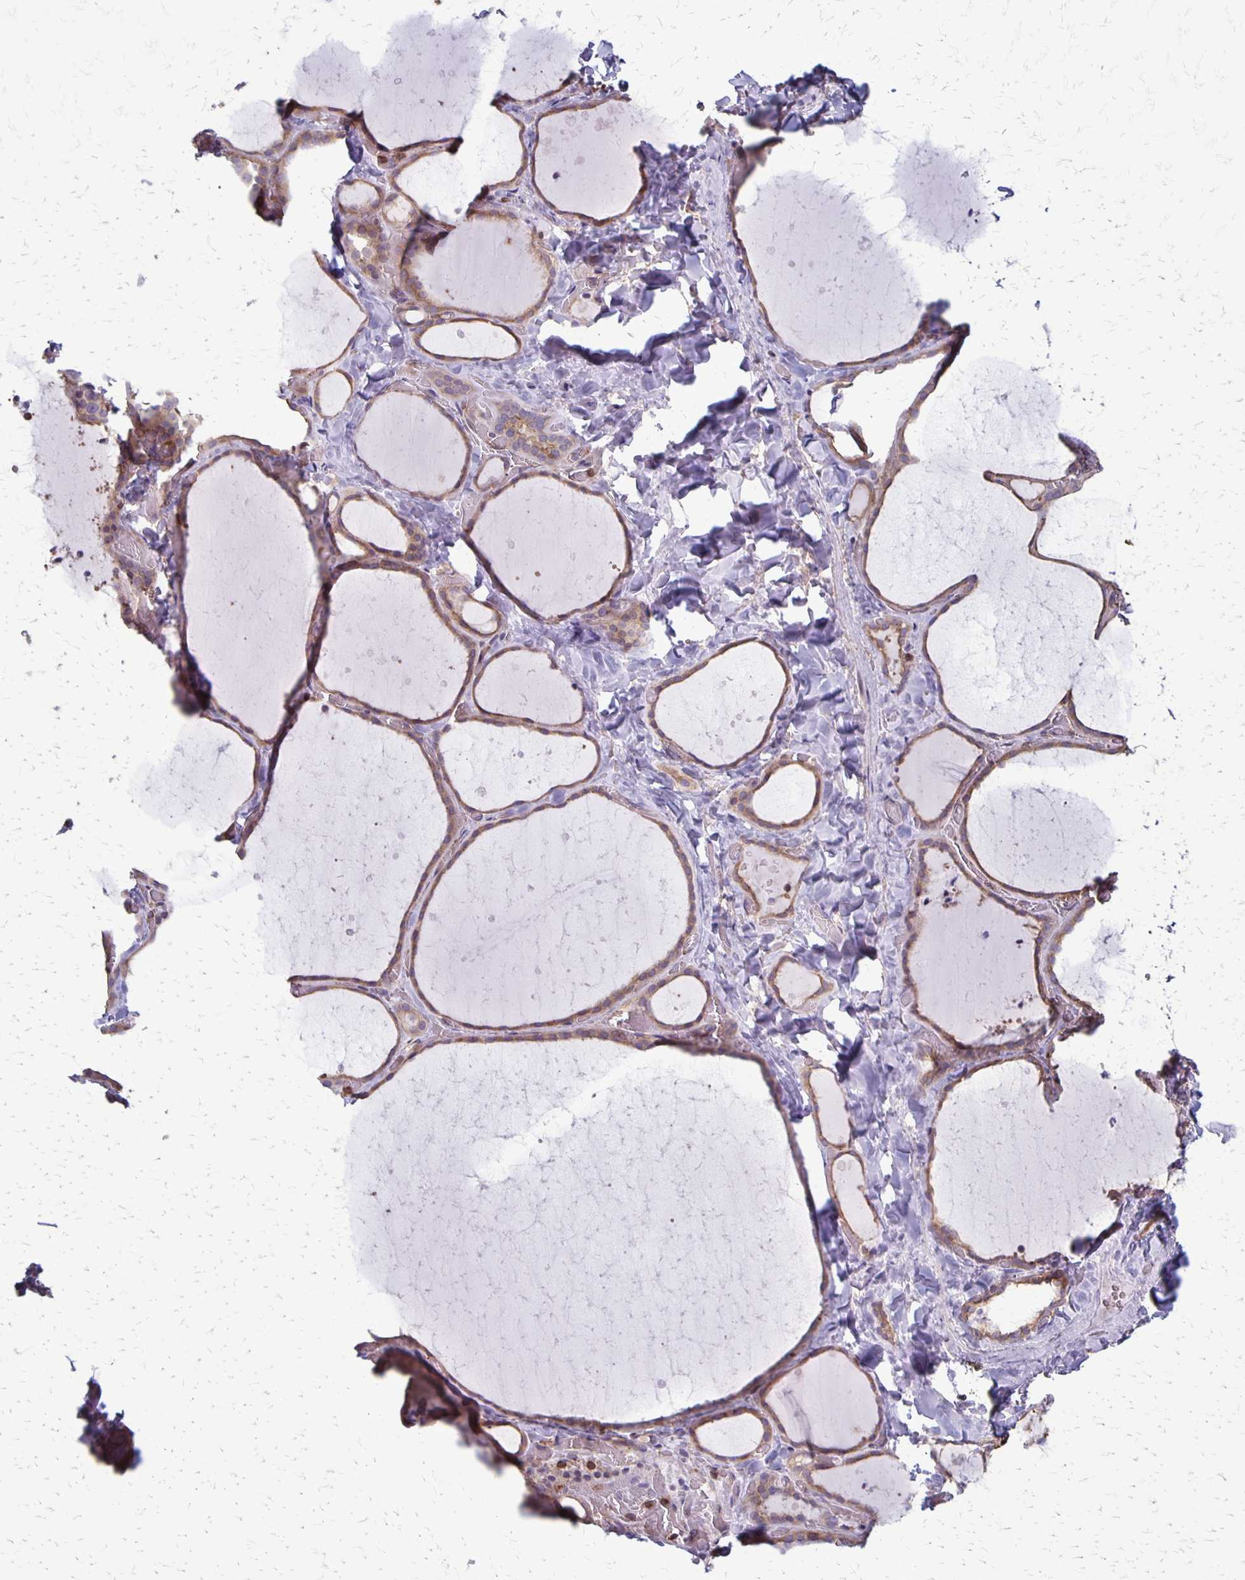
{"staining": {"intensity": "weak", "quantity": ">75%", "location": "cytoplasmic/membranous"}, "tissue": "thyroid gland", "cell_type": "Glandular cells", "image_type": "normal", "snomed": [{"axis": "morphology", "description": "Normal tissue, NOS"}, {"axis": "topography", "description": "Thyroid gland"}], "caption": "Brown immunohistochemical staining in unremarkable human thyroid gland shows weak cytoplasmic/membranous expression in about >75% of glandular cells. The staining was performed using DAB (3,3'-diaminobenzidine) to visualize the protein expression in brown, while the nuclei were stained in blue with hematoxylin (Magnification: 20x).", "gene": "SEPTIN5", "patient": {"sex": "female", "age": 36}}